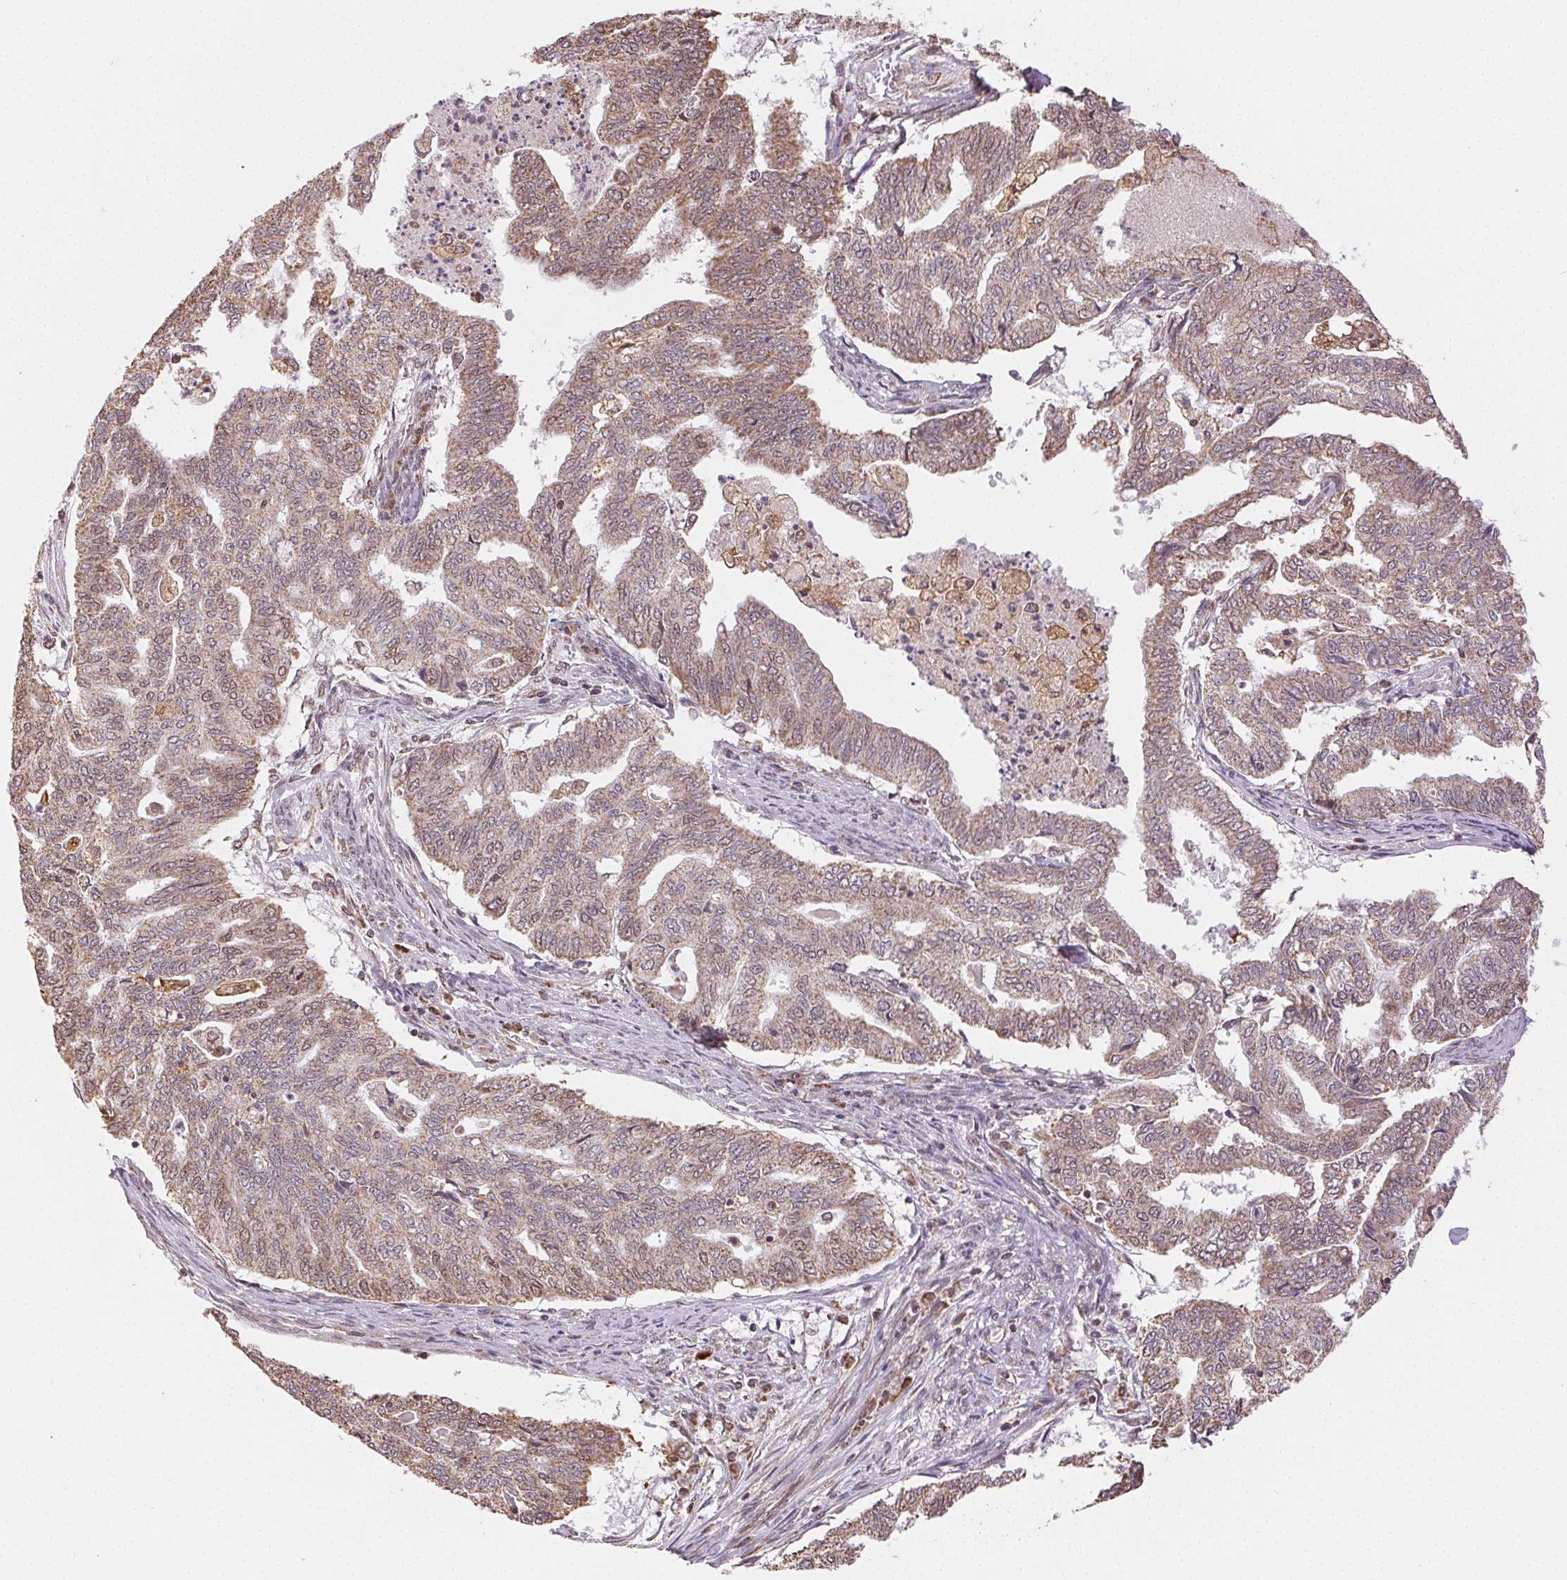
{"staining": {"intensity": "weak", "quantity": "25%-75%", "location": "cytoplasmic/membranous"}, "tissue": "endometrial cancer", "cell_type": "Tumor cells", "image_type": "cancer", "snomed": [{"axis": "morphology", "description": "Adenocarcinoma, NOS"}, {"axis": "topography", "description": "Endometrium"}], "caption": "Immunohistochemistry (DAB (3,3'-diaminobenzidine)) staining of human endometrial cancer (adenocarcinoma) exhibits weak cytoplasmic/membranous protein staining in about 25%-75% of tumor cells.", "gene": "PIWIL4", "patient": {"sex": "female", "age": 79}}